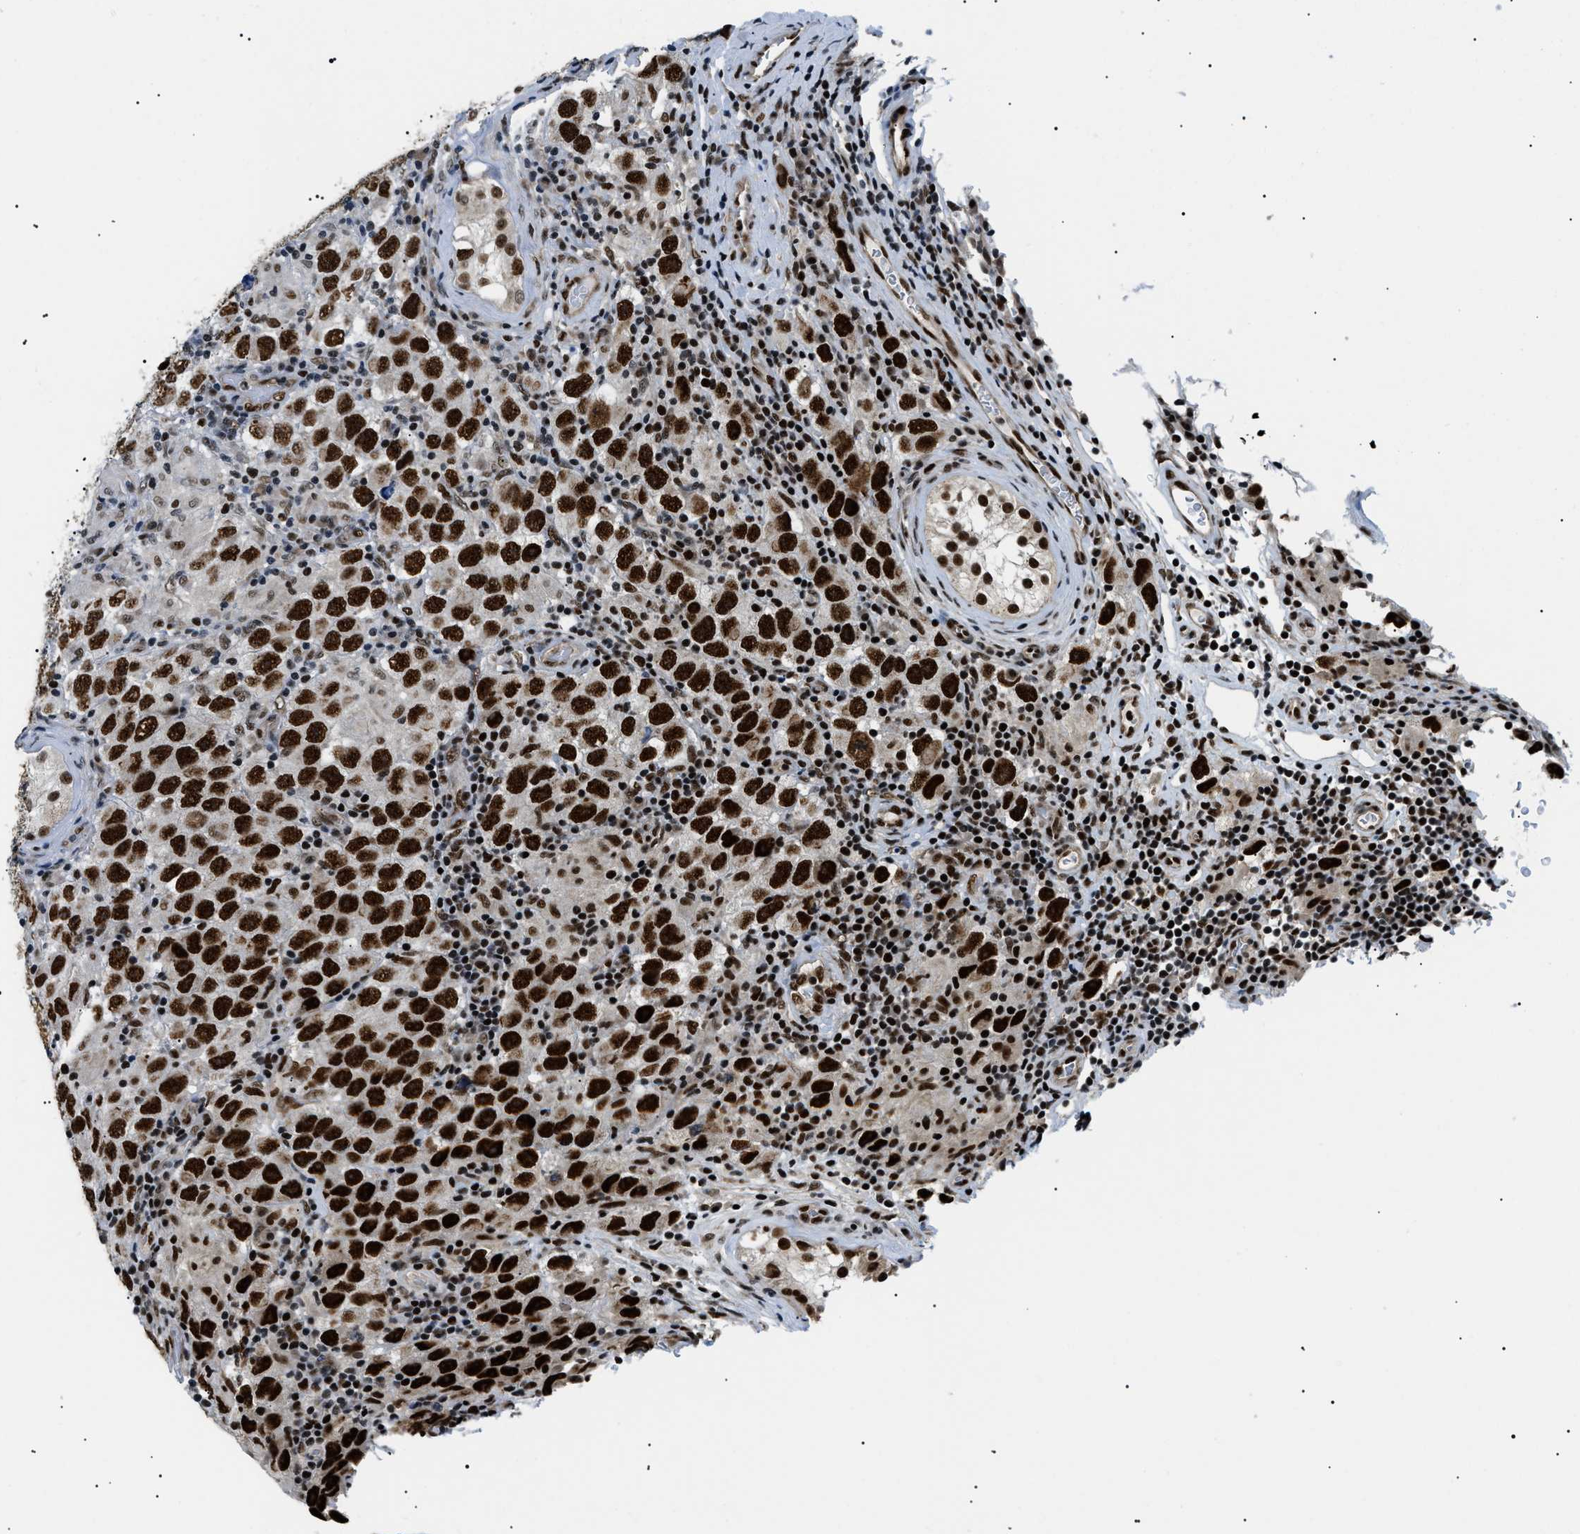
{"staining": {"intensity": "strong", "quantity": ">75%", "location": "nuclear"}, "tissue": "testis cancer", "cell_type": "Tumor cells", "image_type": "cancer", "snomed": [{"axis": "morphology", "description": "Carcinoma, Embryonal, NOS"}, {"axis": "topography", "description": "Testis"}], "caption": "Brown immunohistochemical staining in human testis embryonal carcinoma shows strong nuclear staining in about >75% of tumor cells.", "gene": "CWC25", "patient": {"sex": "male", "age": 21}}